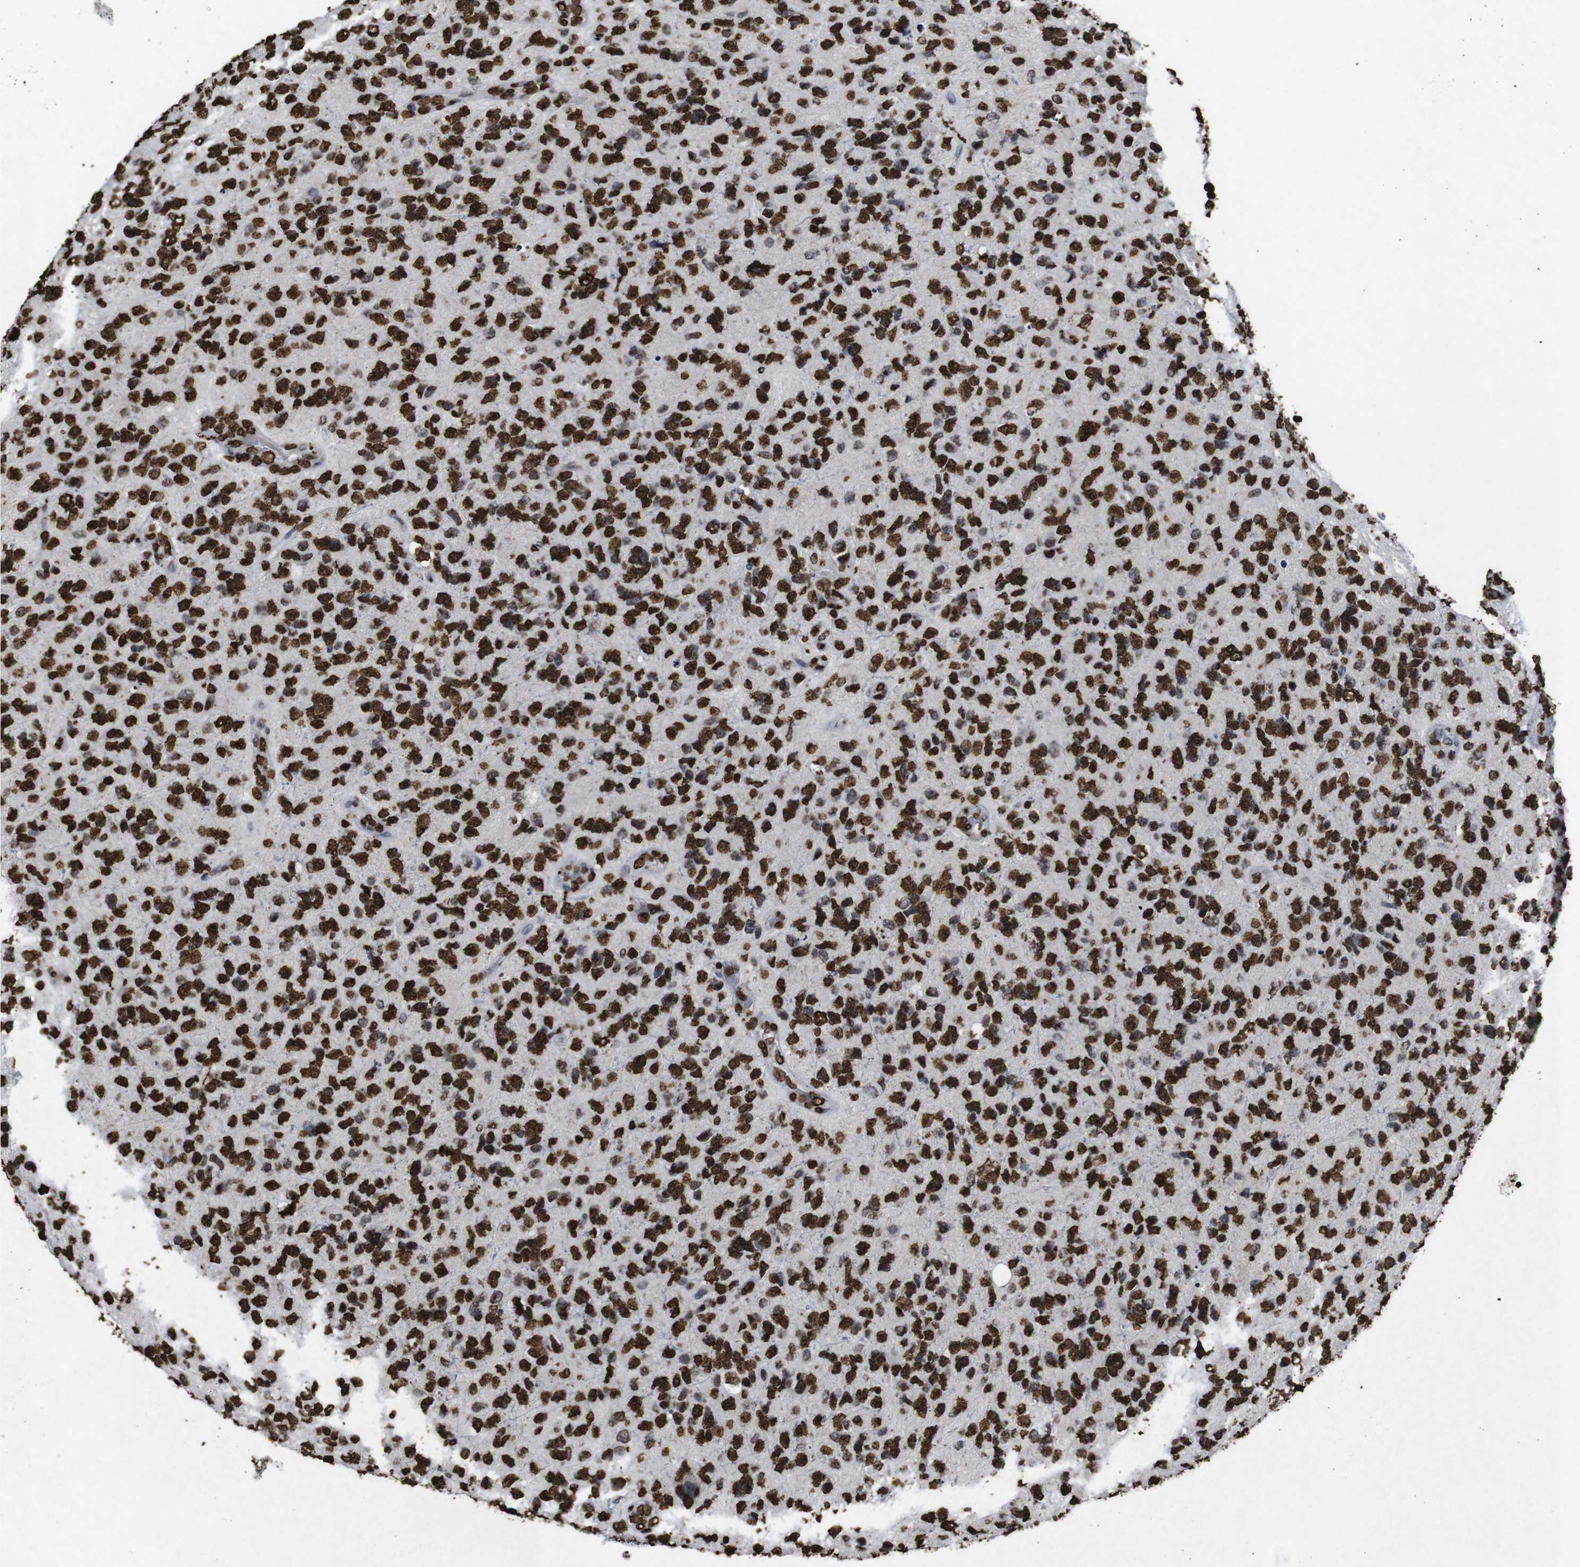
{"staining": {"intensity": "strong", "quantity": ">75%", "location": "nuclear"}, "tissue": "glioma", "cell_type": "Tumor cells", "image_type": "cancer", "snomed": [{"axis": "morphology", "description": "Glioma, malignant, High grade"}, {"axis": "topography", "description": "Brain"}], "caption": "Brown immunohistochemical staining in malignant glioma (high-grade) displays strong nuclear expression in approximately >75% of tumor cells. (IHC, brightfield microscopy, high magnification).", "gene": "MDM2", "patient": {"sex": "female", "age": 58}}